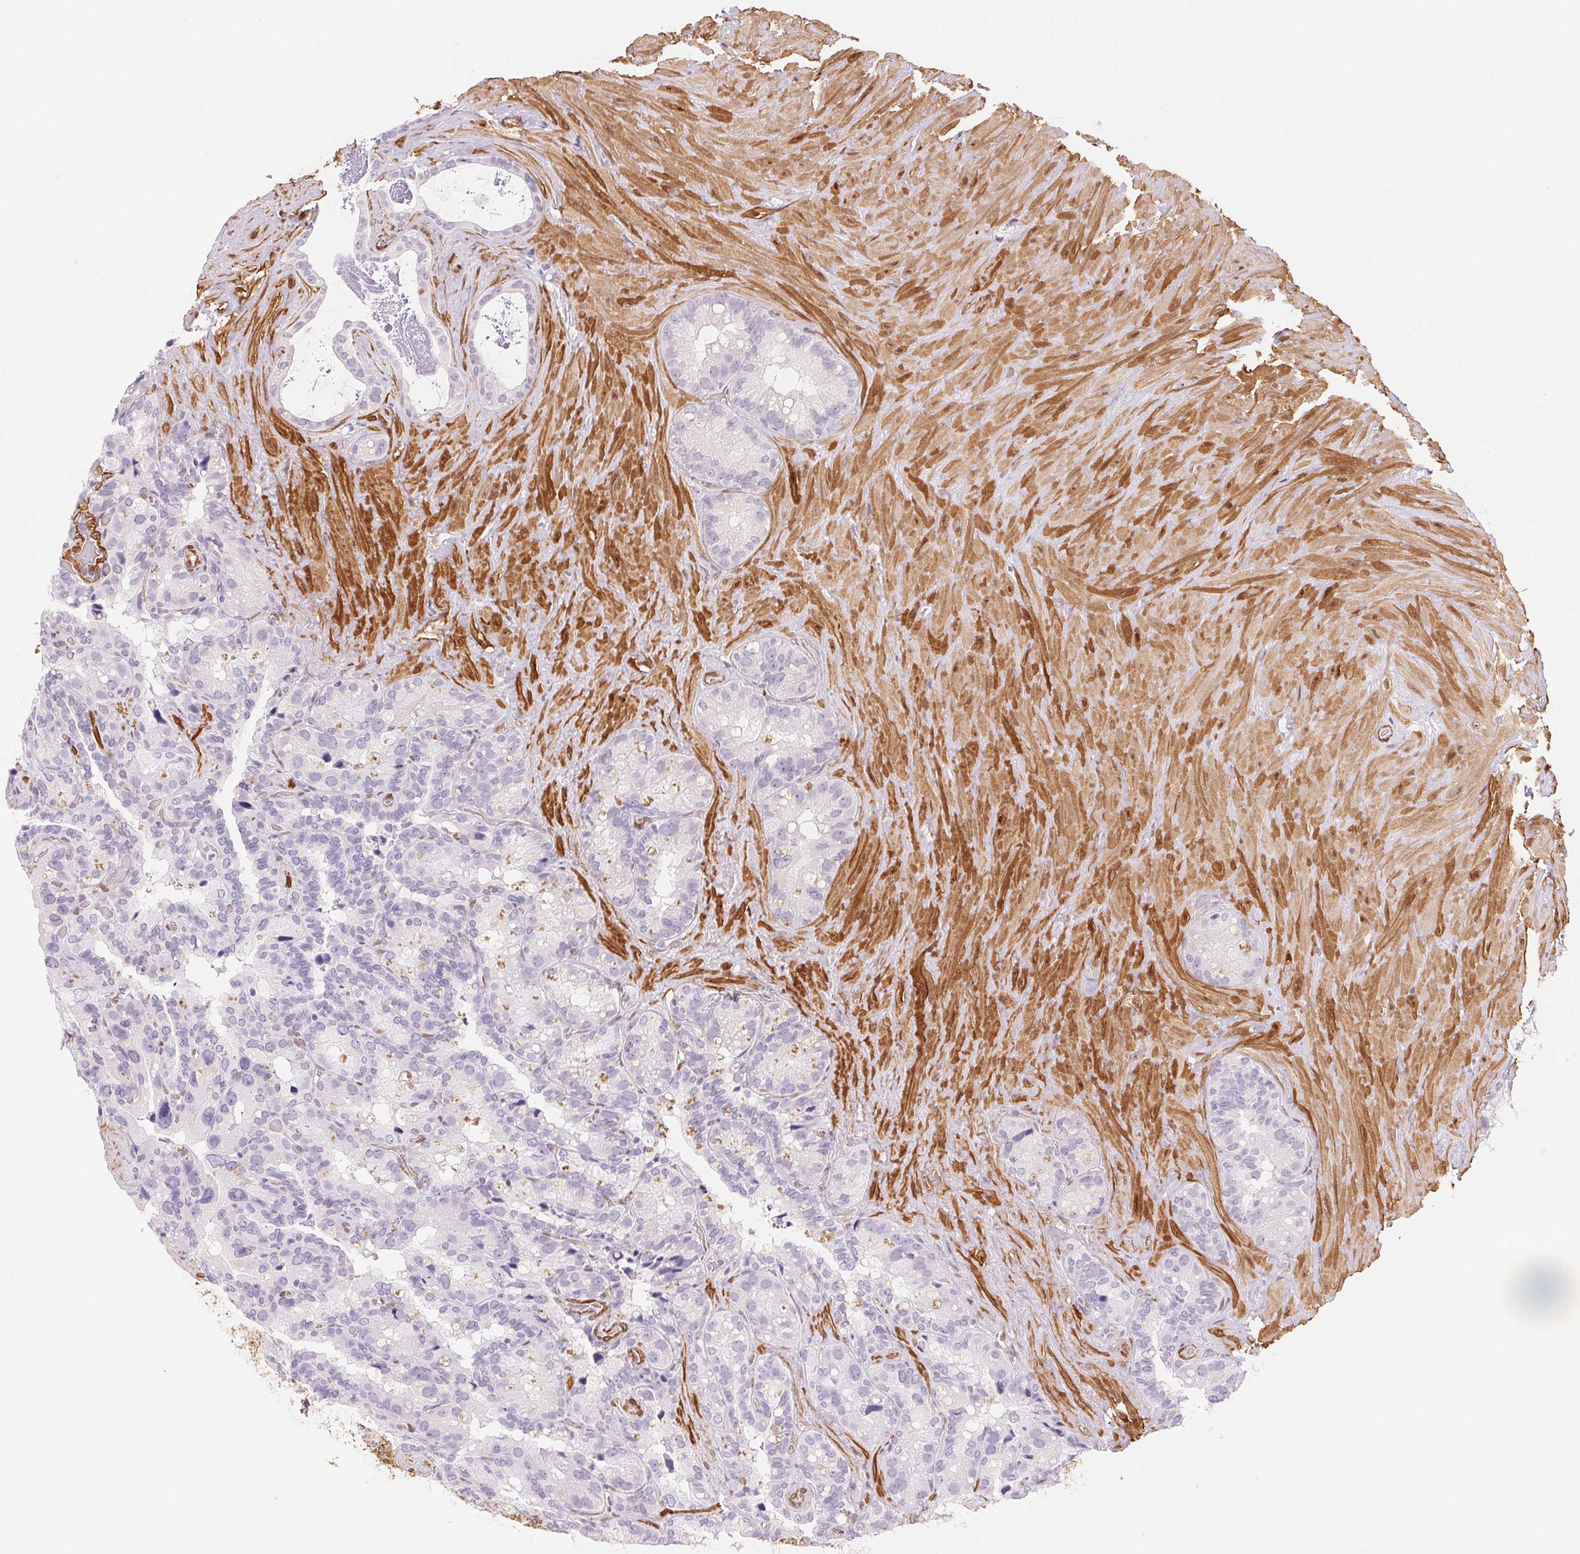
{"staining": {"intensity": "negative", "quantity": "none", "location": "none"}, "tissue": "seminal vesicle", "cell_type": "Glandular cells", "image_type": "normal", "snomed": [{"axis": "morphology", "description": "Normal tissue, NOS"}, {"axis": "topography", "description": "Seminal veicle"}], "caption": "A high-resolution image shows immunohistochemistry staining of benign seminal vesicle, which demonstrates no significant positivity in glandular cells.", "gene": "SMTN", "patient": {"sex": "male", "age": 60}}